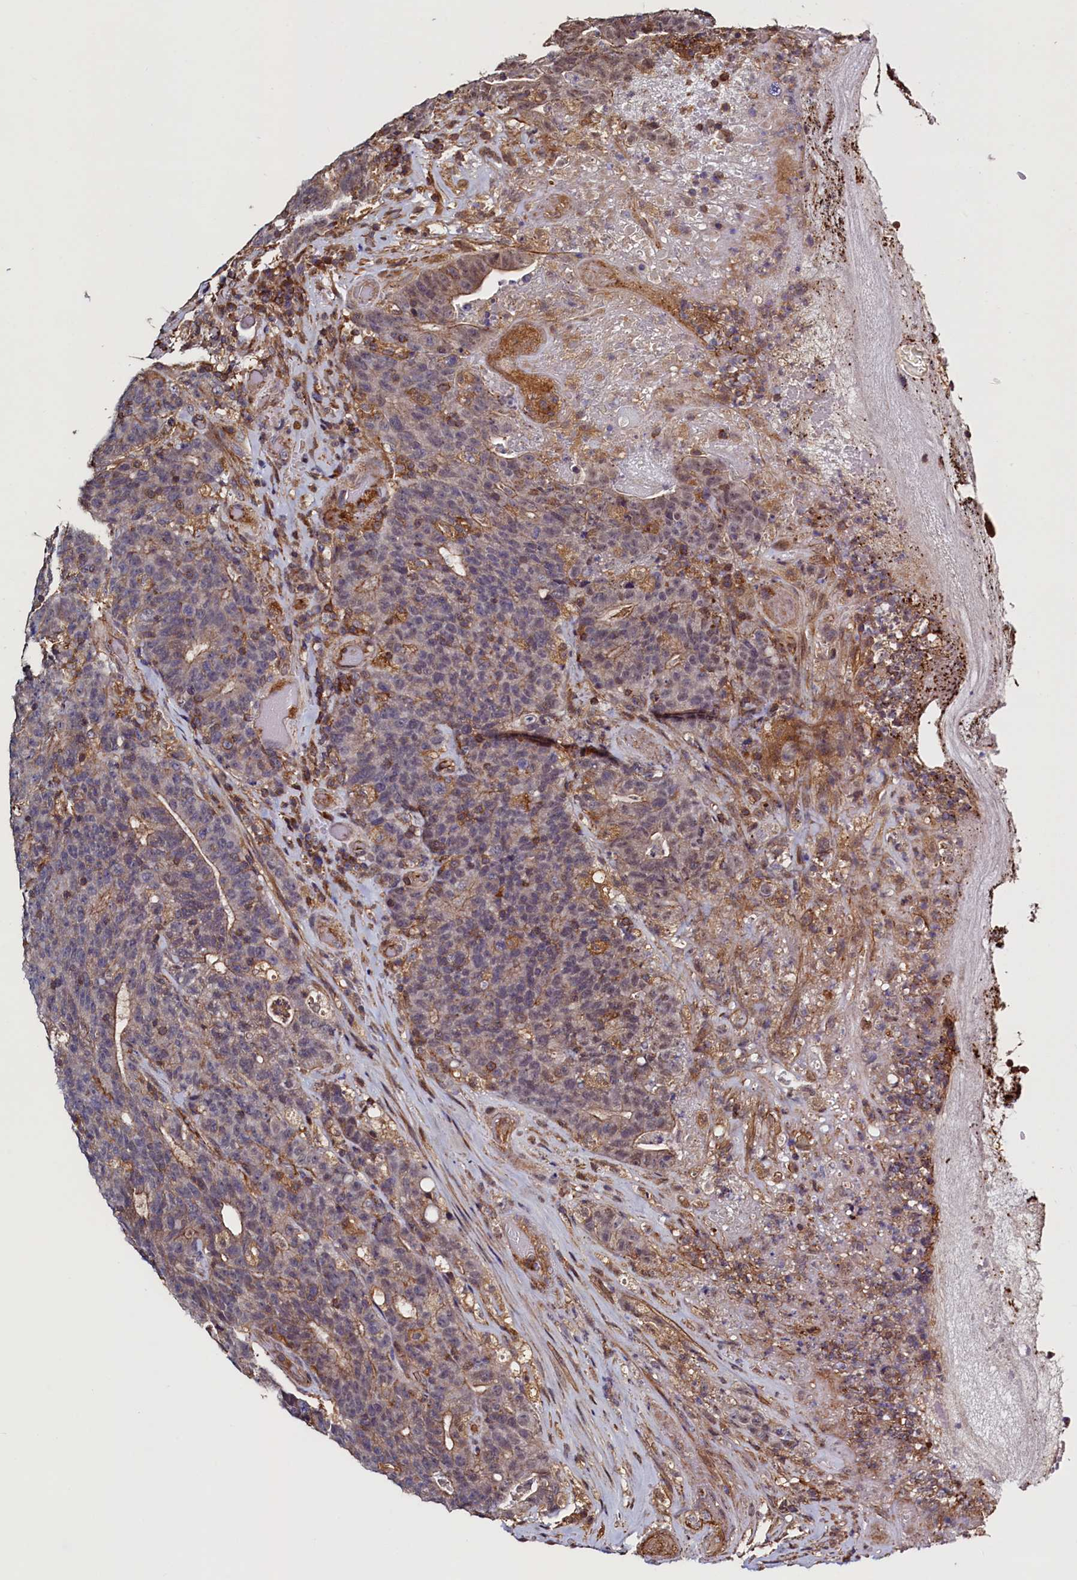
{"staining": {"intensity": "weak", "quantity": "25%-75%", "location": "cytoplasmic/membranous"}, "tissue": "colorectal cancer", "cell_type": "Tumor cells", "image_type": "cancer", "snomed": [{"axis": "morphology", "description": "Adenocarcinoma, NOS"}, {"axis": "topography", "description": "Colon"}], "caption": "Immunohistochemistry (IHC) of human adenocarcinoma (colorectal) exhibits low levels of weak cytoplasmic/membranous expression in about 25%-75% of tumor cells.", "gene": "DUOXA1", "patient": {"sex": "female", "age": 75}}